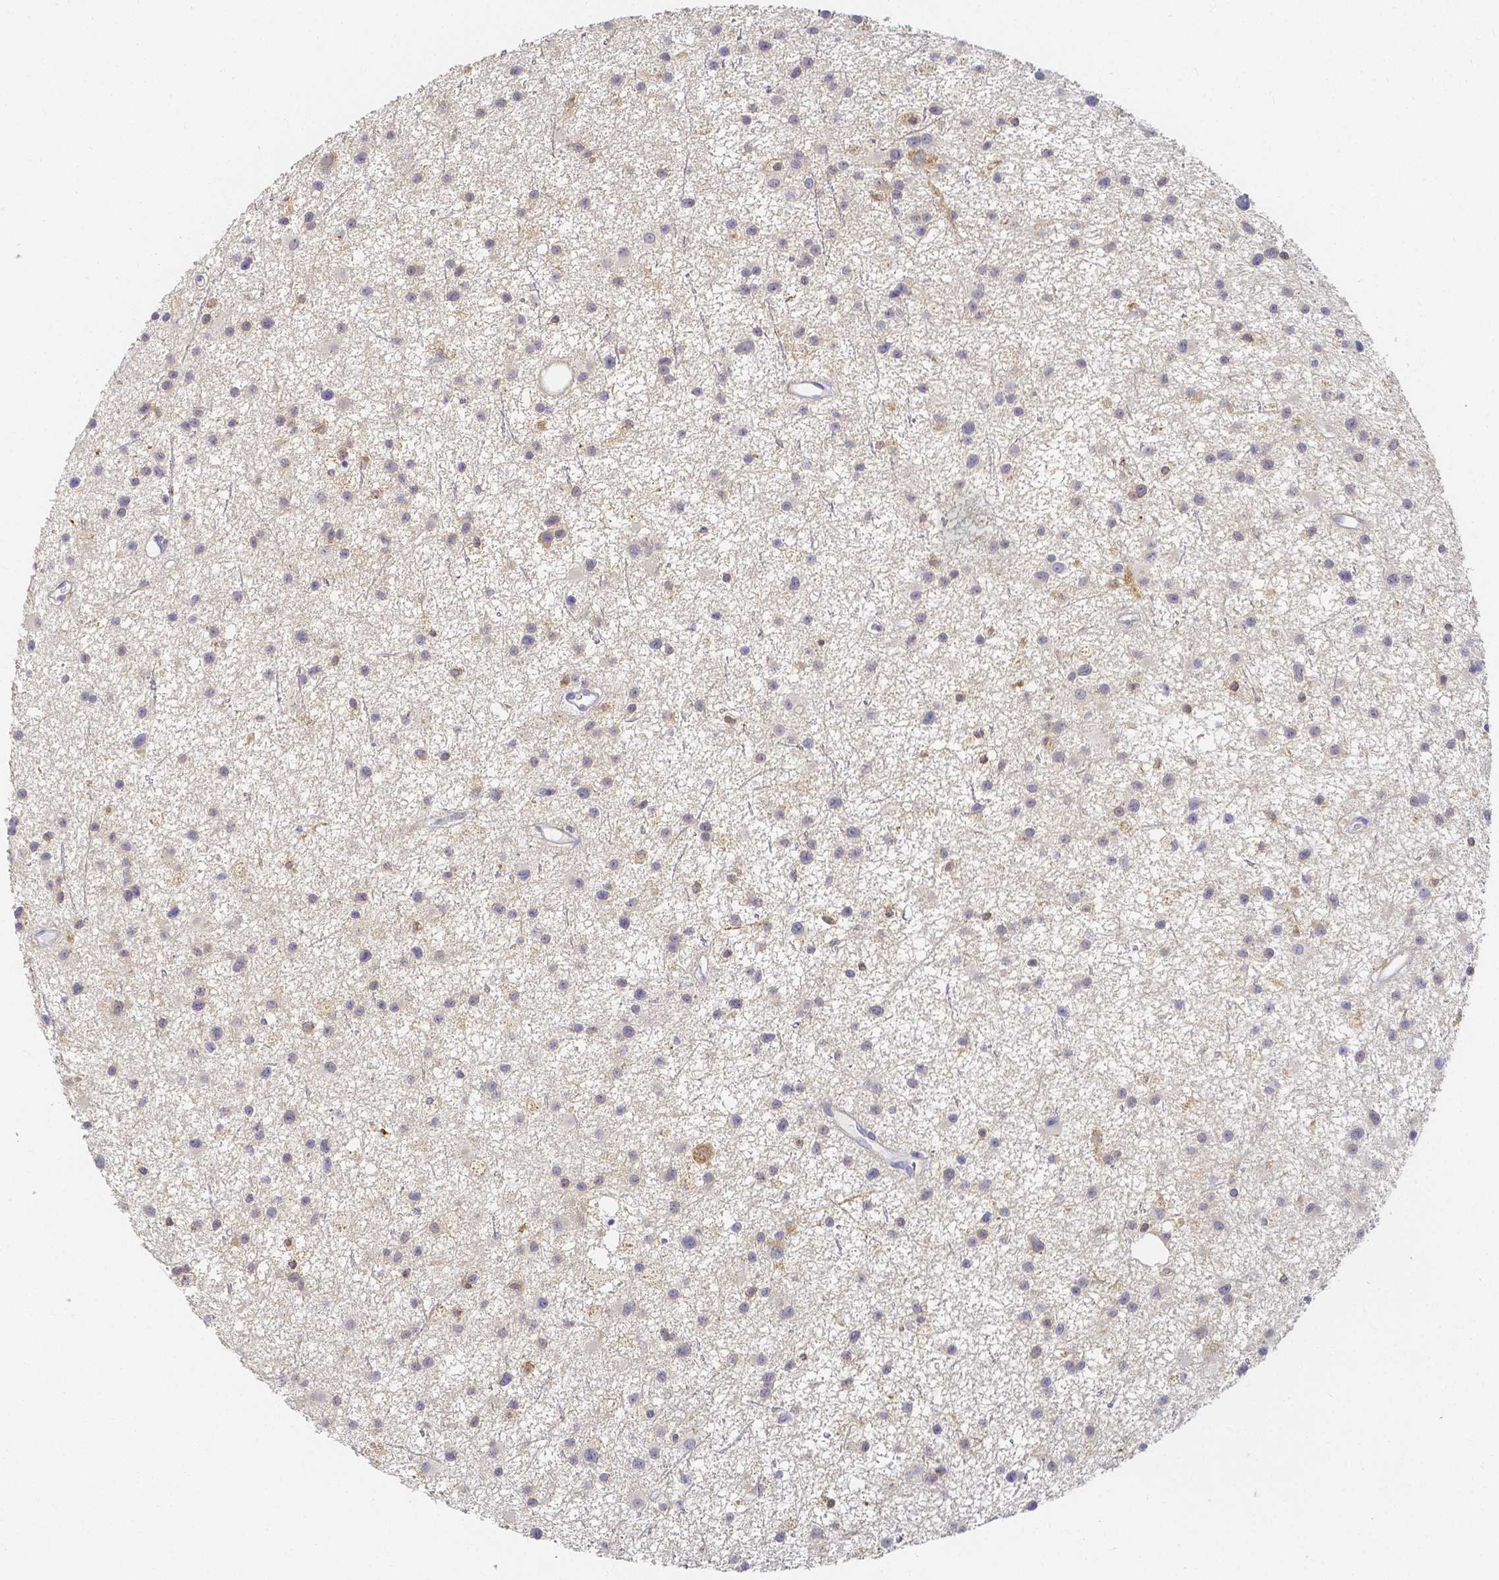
{"staining": {"intensity": "negative", "quantity": "none", "location": "none"}, "tissue": "glioma", "cell_type": "Tumor cells", "image_type": "cancer", "snomed": [{"axis": "morphology", "description": "Glioma, malignant, Low grade"}, {"axis": "topography", "description": "Brain"}], "caption": "Immunohistochemistry of low-grade glioma (malignant) reveals no staining in tumor cells.", "gene": "KCNH1", "patient": {"sex": "male", "age": 43}}